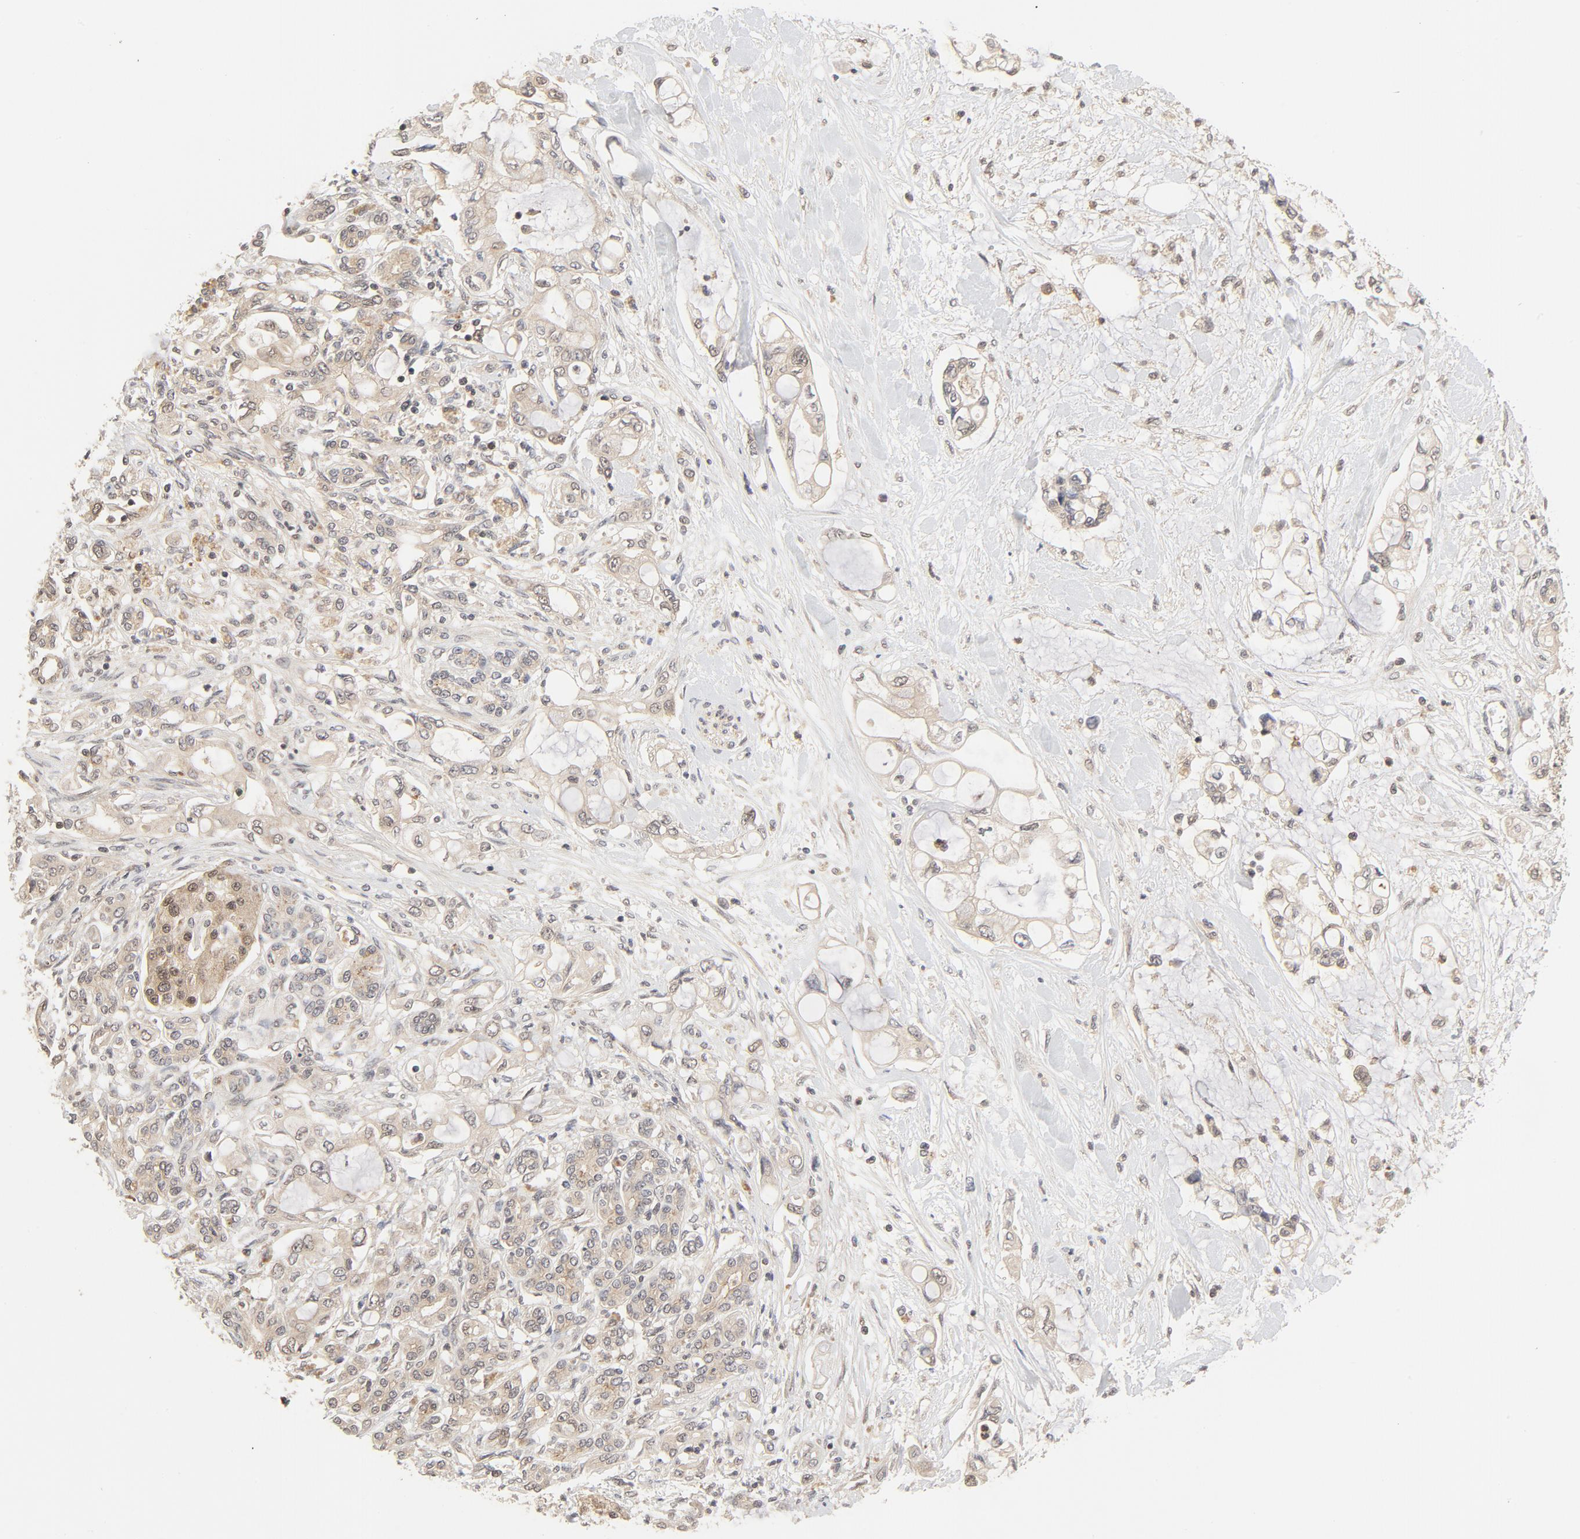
{"staining": {"intensity": "weak", "quantity": "25%-75%", "location": "cytoplasmic/membranous"}, "tissue": "pancreatic cancer", "cell_type": "Tumor cells", "image_type": "cancer", "snomed": [{"axis": "morphology", "description": "Adenocarcinoma, NOS"}, {"axis": "topography", "description": "Pancreas"}], "caption": "Immunohistochemical staining of human pancreatic adenocarcinoma reveals weak cytoplasmic/membranous protein positivity in about 25%-75% of tumor cells. (brown staining indicates protein expression, while blue staining denotes nuclei).", "gene": "NEDD8", "patient": {"sex": "female", "age": 70}}